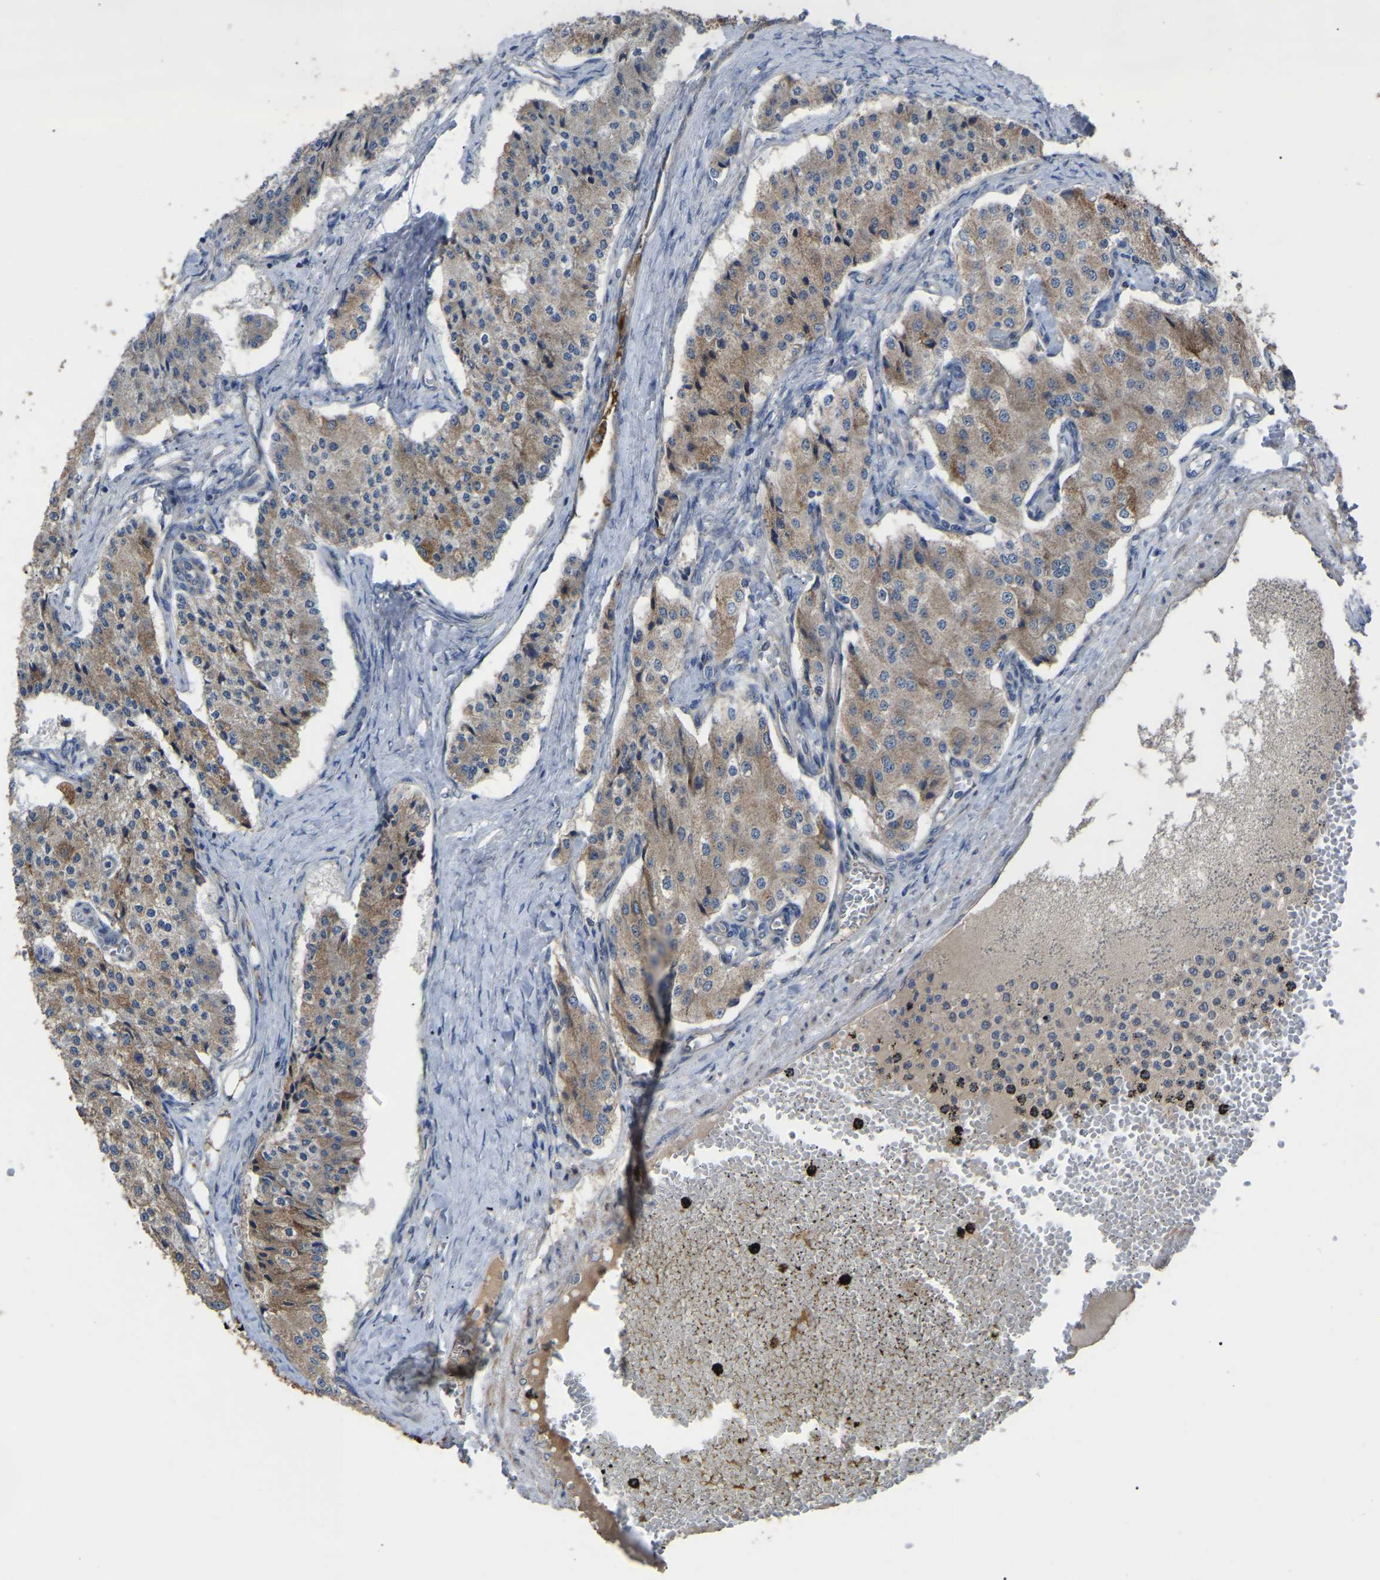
{"staining": {"intensity": "moderate", "quantity": "25%-75%", "location": "cytoplasmic/membranous"}, "tissue": "carcinoid", "cell_type": "Tumor cells", "image_type": "cancer", "snomed": [{"axis": "morphology", "description": "Carcinoid, malignant, NOS"}, {"axis": "topography", "description": "Colon"}], "caption": "Immunohistochemistry (IHC) (DAB) staining of human carcinoid demonstrates moderate cytoplasmic/membranous protein staining in about 25%-75% of tumor cells. (Stains: DAB (3,3'-diaminobenzidine) in brown, nuclei in blue, Microscopy: brightfield microscopy at high magnification).", "gene": "GCC1", "patient": {"sex": "female", "age": 52}}